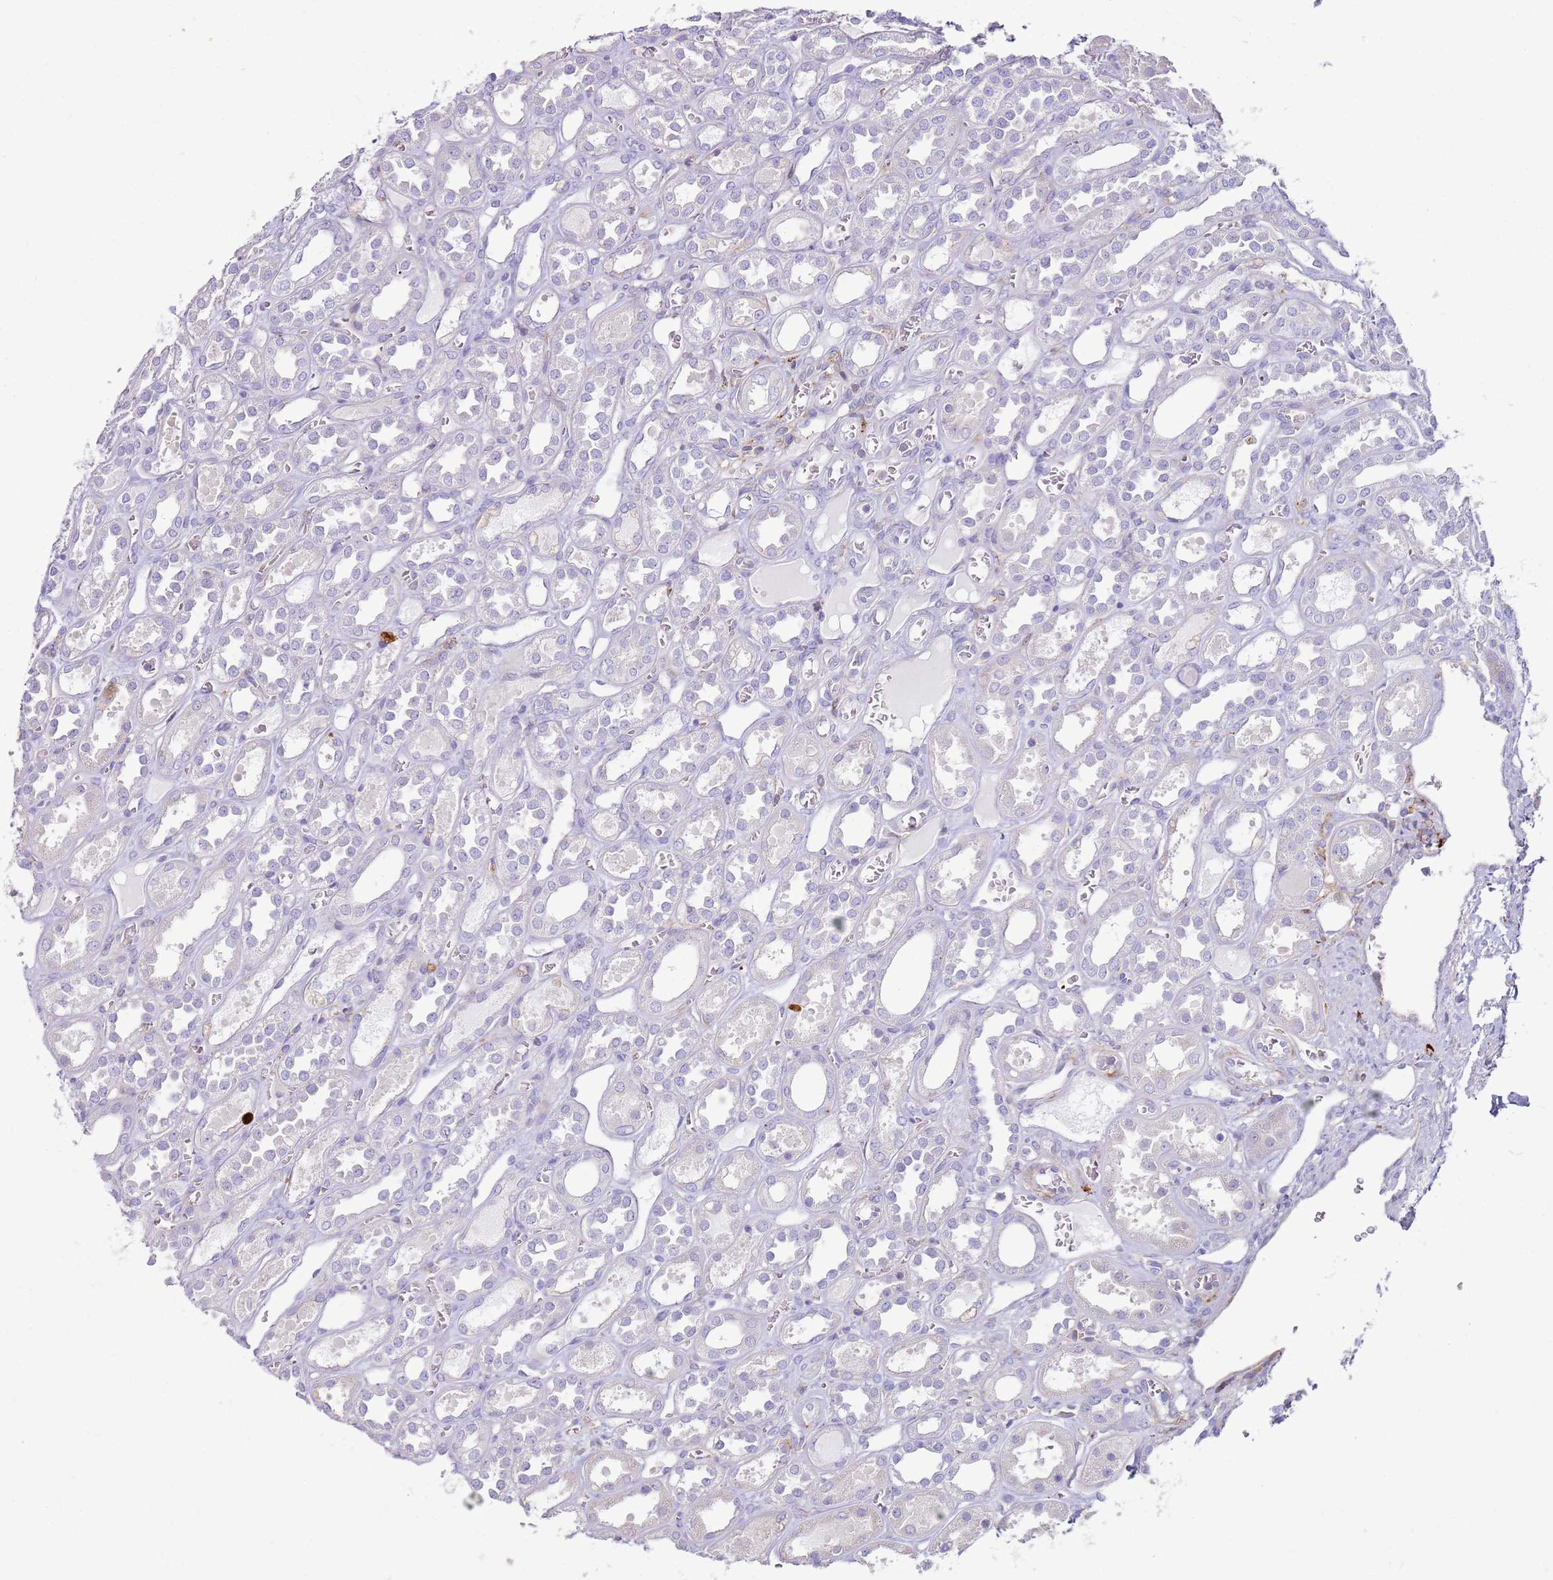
{"staining": {"intensity": "negative", "quantity": "none", "location": "none"}, "tissue": "kidney", "cell_type": "Cells in glomeruli", "image_type": "normal", "snomed": [{"axis": "morphology", "description": "Normal tissue, NOS"}, {"axis": "topography", "description": "Kidney"}], "caption": "Image shows no significant protein staining in cells in glomeruli of normal kidney.", "gene": "FPR1", "patient": {"sex": "female", "age": 41}}